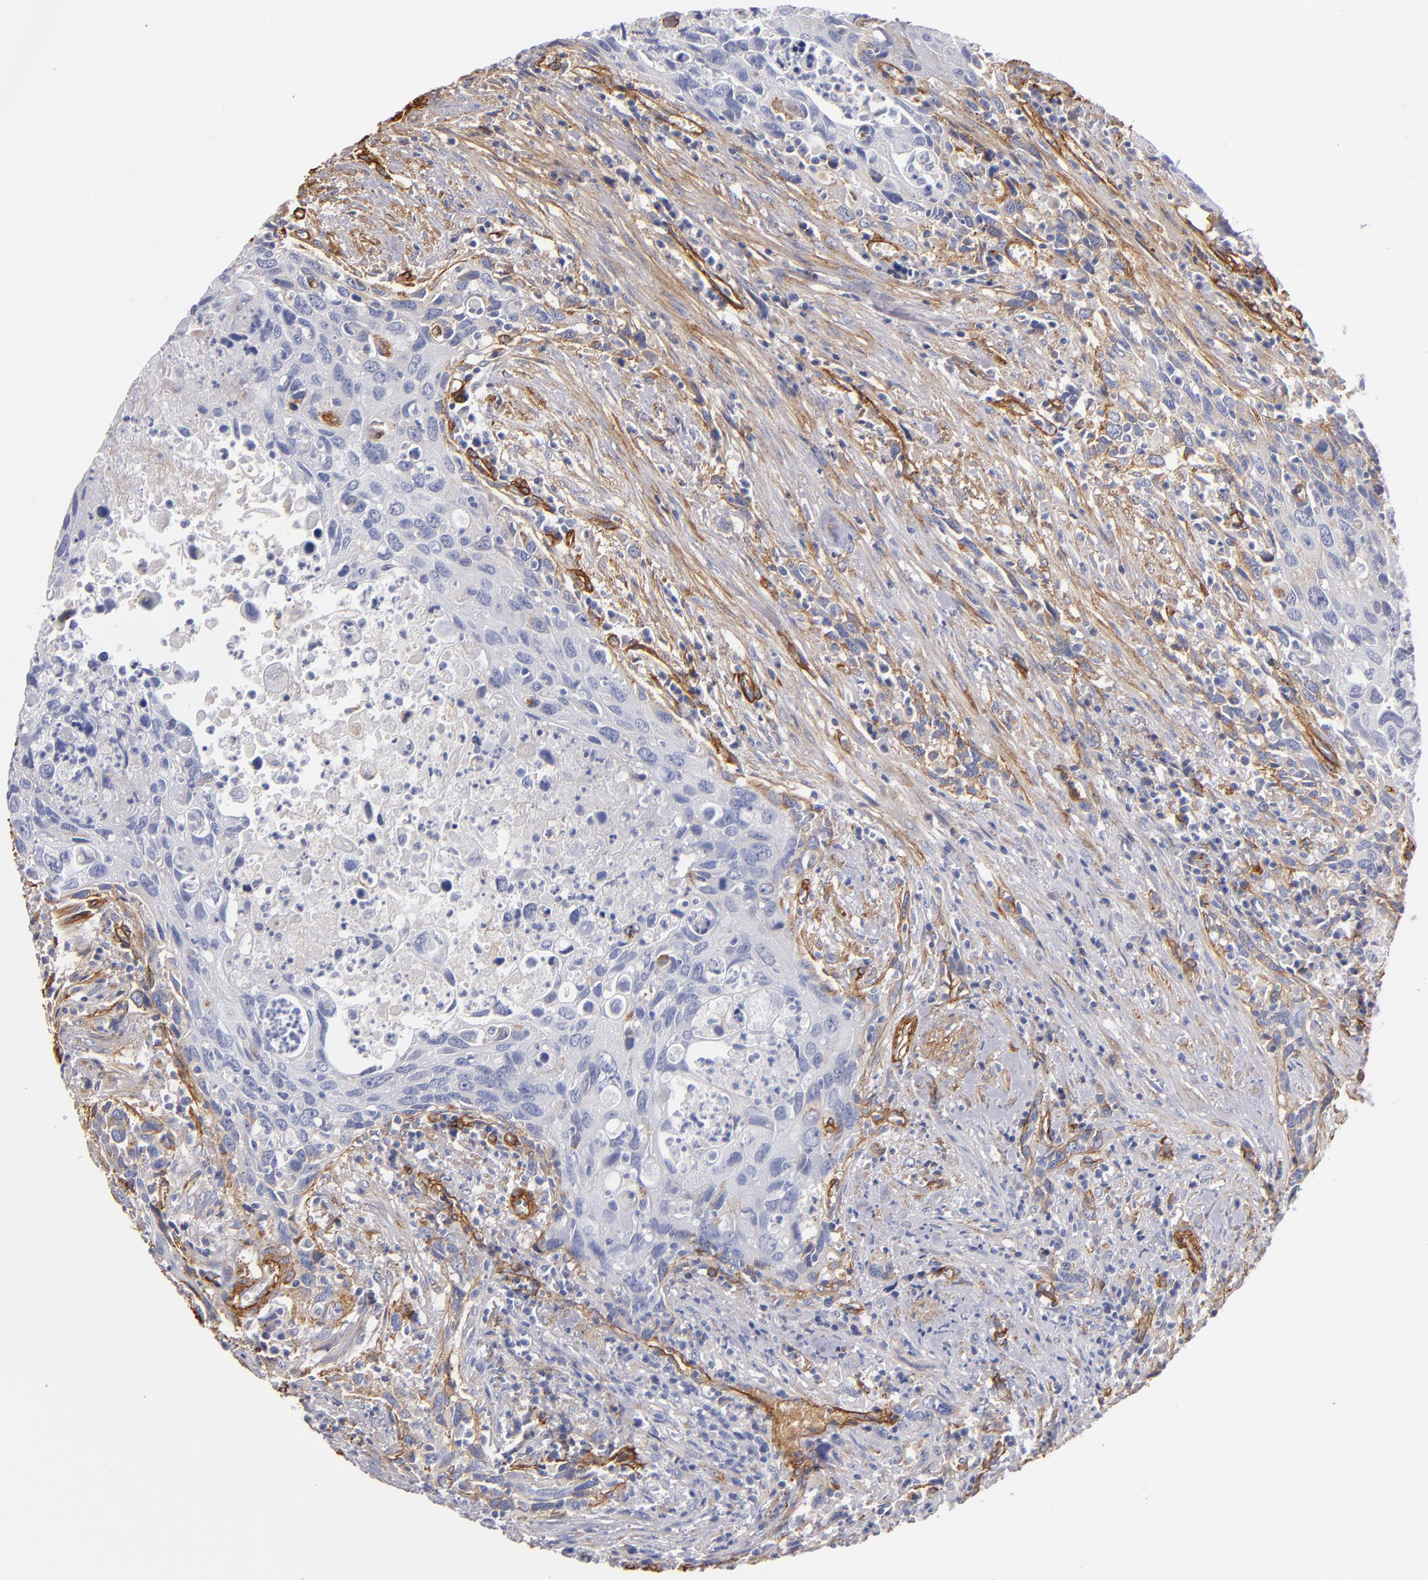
{"staining": {"intensity": "weak", "quantity": "<25%", "location": "cytoplasmic/membranous"}, "tissue": "urothelial cancer", "cell_type": "Tumor cells", "image_type": "cancer", "snomed": [{"axis": "morphology", "description": "Urothelial carcinoma, High grade"}, {"axis": "topography", "description": "Urinary bladder"}], "caption": "Human high-grade urothelial carcinoma stained for a protein using immunohistochemistry displays no expression in tumor cells.", "gene": "LAMC1", "patient": {"sex": "male", "age": 71}}